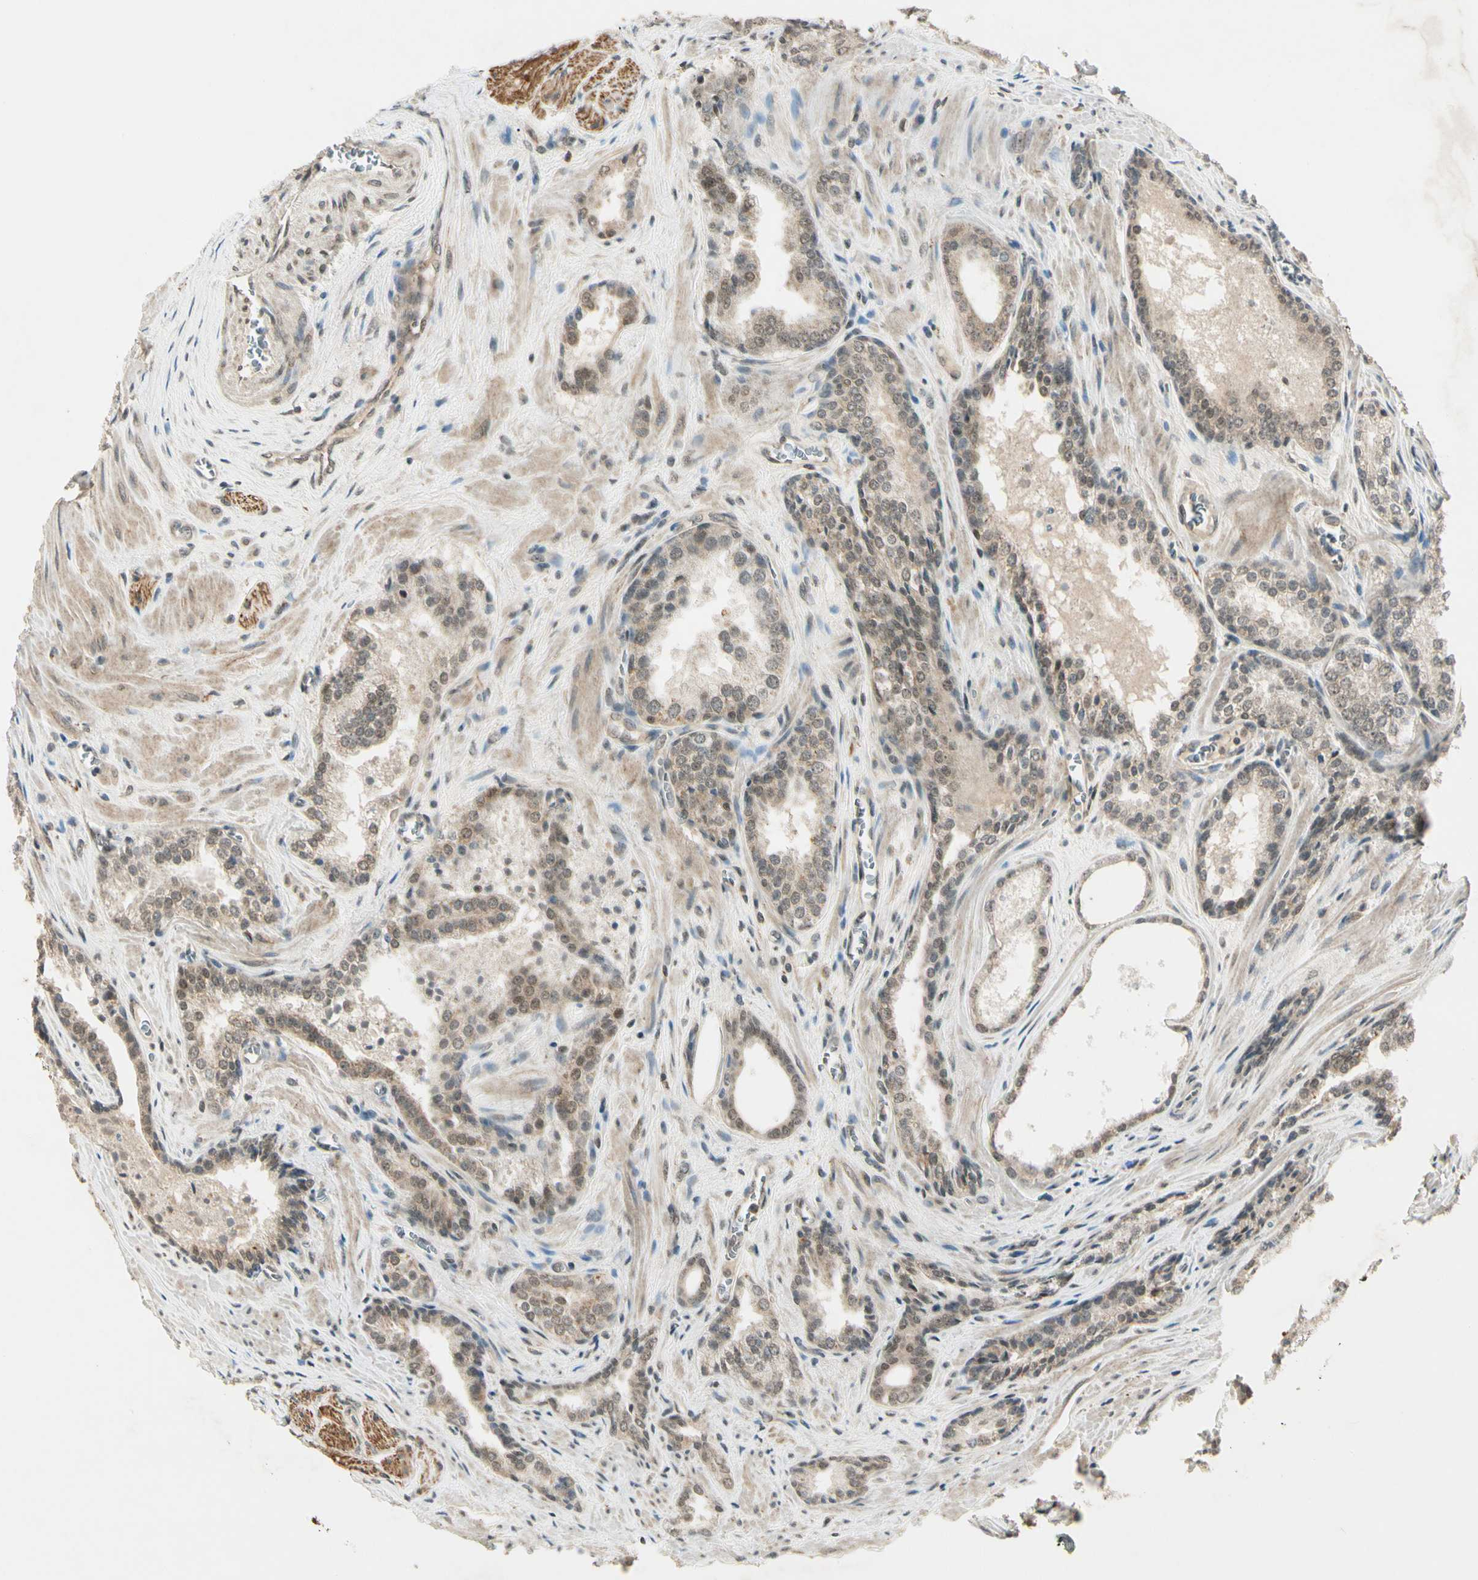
{"staining": {"intensity": "weak", "quantity": ">75%", "location": "cytoplasmic/membranous,nuclear"}, "tissue": "prostate cancer", "cell_type": "Tumor cells", "image_type": "cancer", "snomed": [{"axis": "morphology", "description": "Adenocarcinoma, Low grade"}, {"axis": "topography", "description": "Prostate"}], "caption": "Immunohistochemistry micrograph of human prostate low-grade adenocarcinoma stained for a protein (brown), which shows low levels of weak cytoplasmic/membranous and nuclear expression in about >75% of tumor cells.", "gene": "ZSCAN12", "patient": {"sex": "male", "age": 60}}